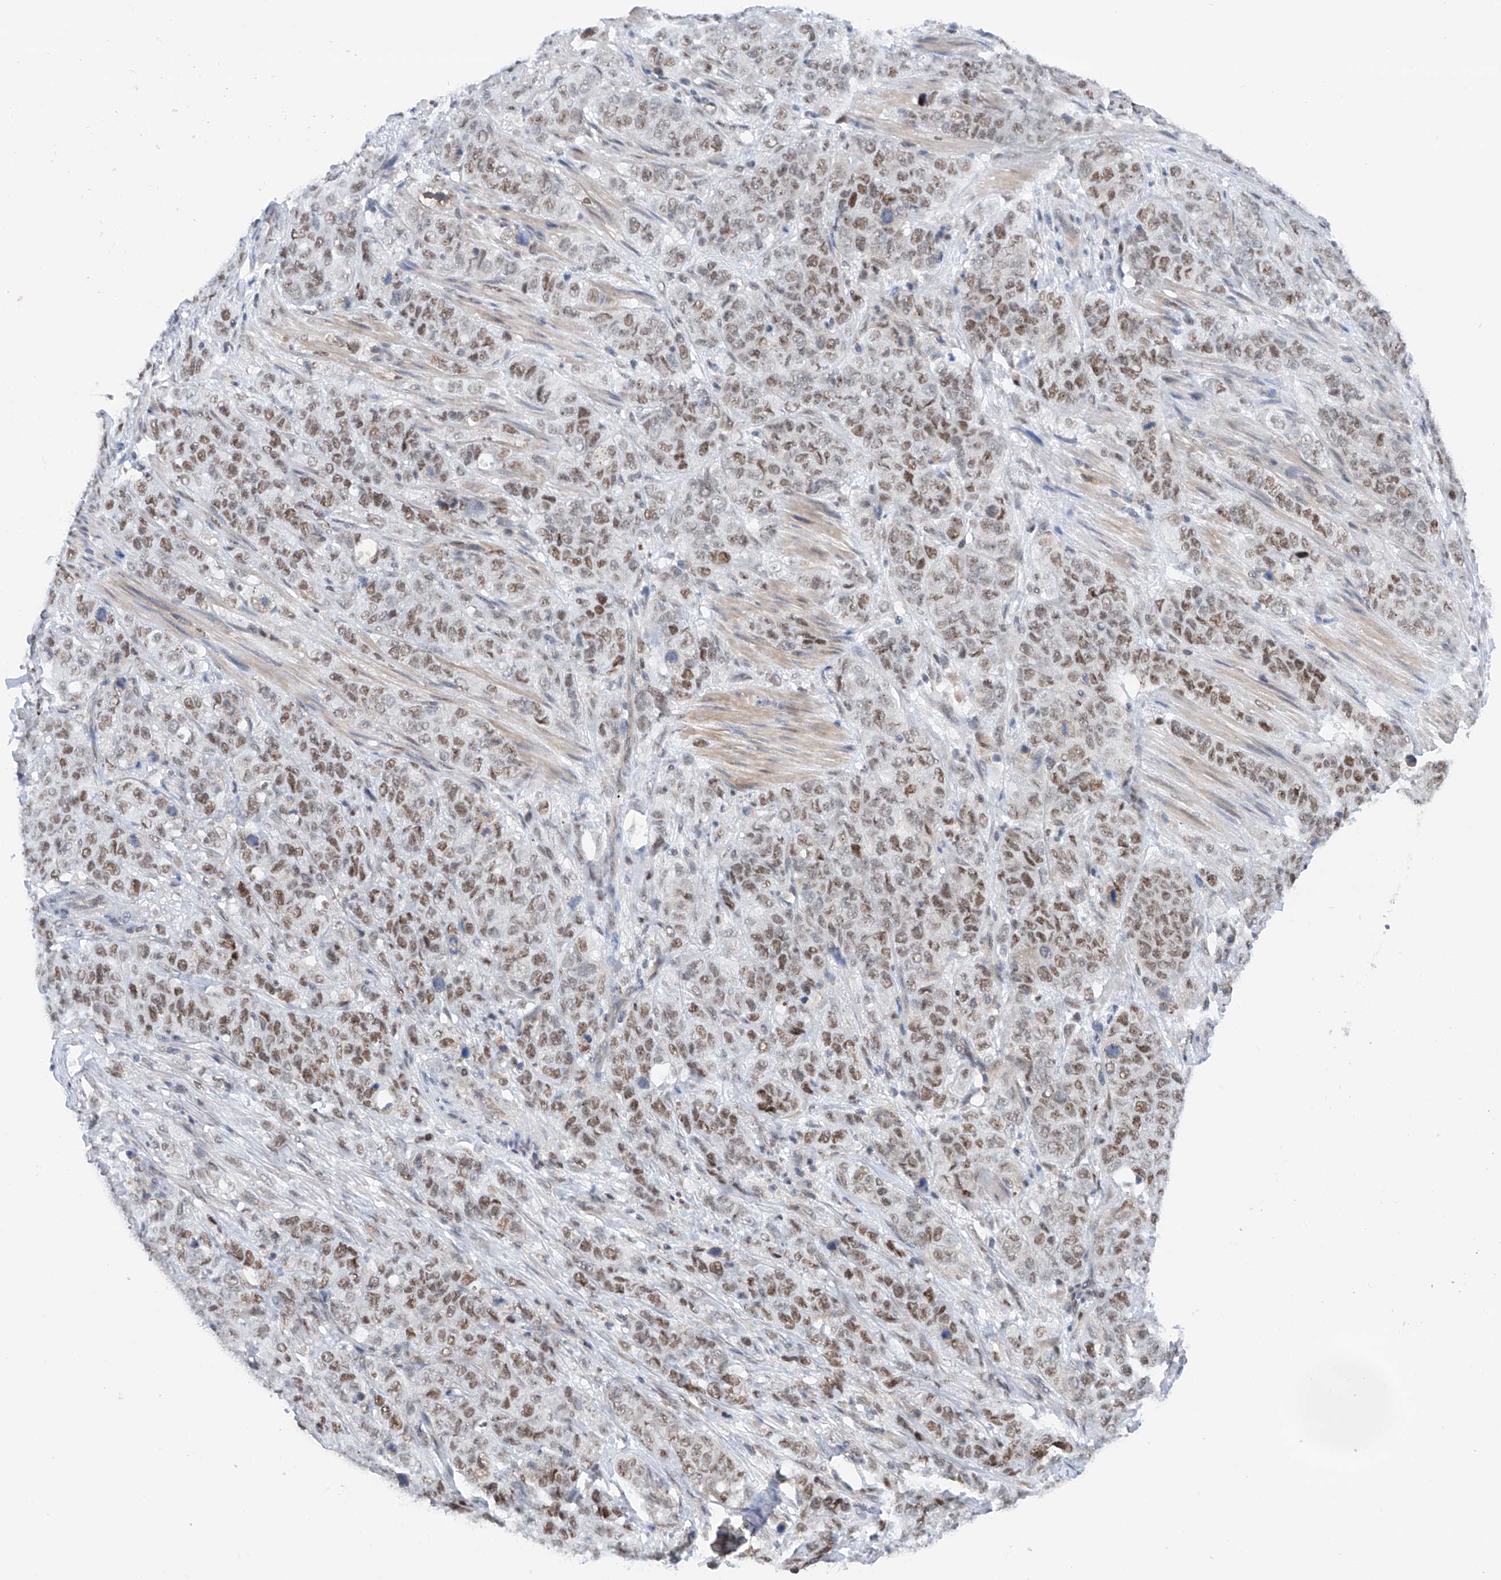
{"staining": {"intensity": "moderate", "quantity": ">75%", "location": "nuclear"}, "tissue": "stomach cancer", "cell_type": "Tumor cells", "image_type": "cancer", "snomed": [{"axis": "morphology", "description": "Adenocarcinoma, NOS"}, {"axis": "topography", "description": "Stomach"}], "caption": "Immunohistochemical staining of stomach cancer shows medium levels of moderate nuclear staining in about >75% of tumor cells. The protein of interest is stained brown, and the nuclei are stained in blue (DAB (3,3'-diaminobenzidine) IHC with brightfield microscopy, high magnification).", "gene": "SNRNP200", "patient": {"sex": "male", "age": 48}}